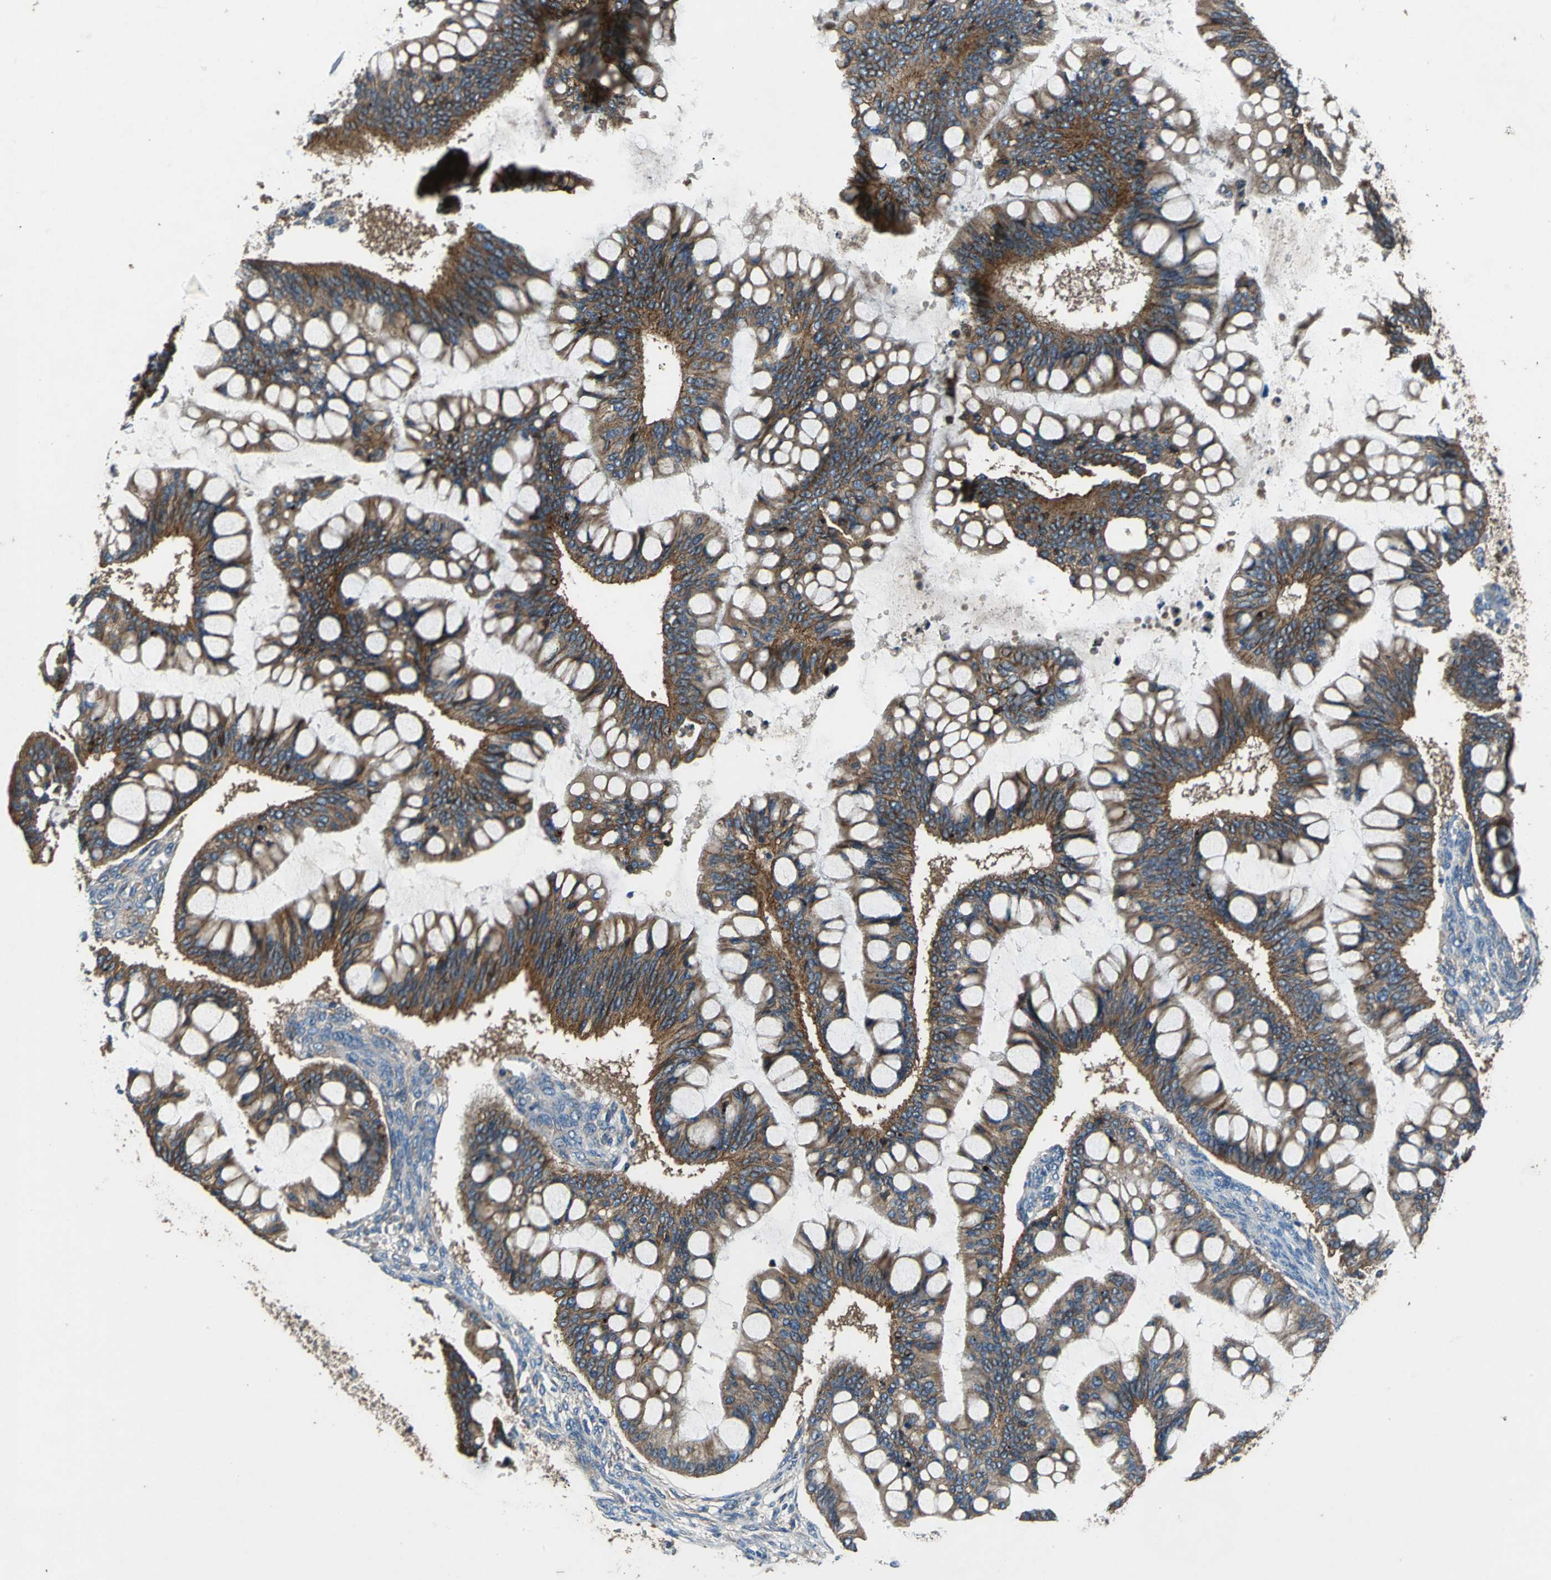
{"staining": {"intensity": "moderate", "quantity": ">75%", "location": "cytoplasmic/membranous"}, "tissue": "ovarian cancer", "cell_type": "Tumor cells", "image_type": "cancer", "snomed": [{"axis": "morphology", "description": "Cystadenocarcinoma, mucinous, NOS"}, {"axis": "topography", "description": "Ovary"}], "caption": "Ovarian mucinous cystadenocarcinoma stained with DAB (3,3'-diaminobenzidine) immunohistochemistry displays medium levels of moderate cytoplasmic/membranous positivity in approximately >75% of tumor cells.", "gene": "HEPH", "patient": {"sex": "female", "age": 73}}